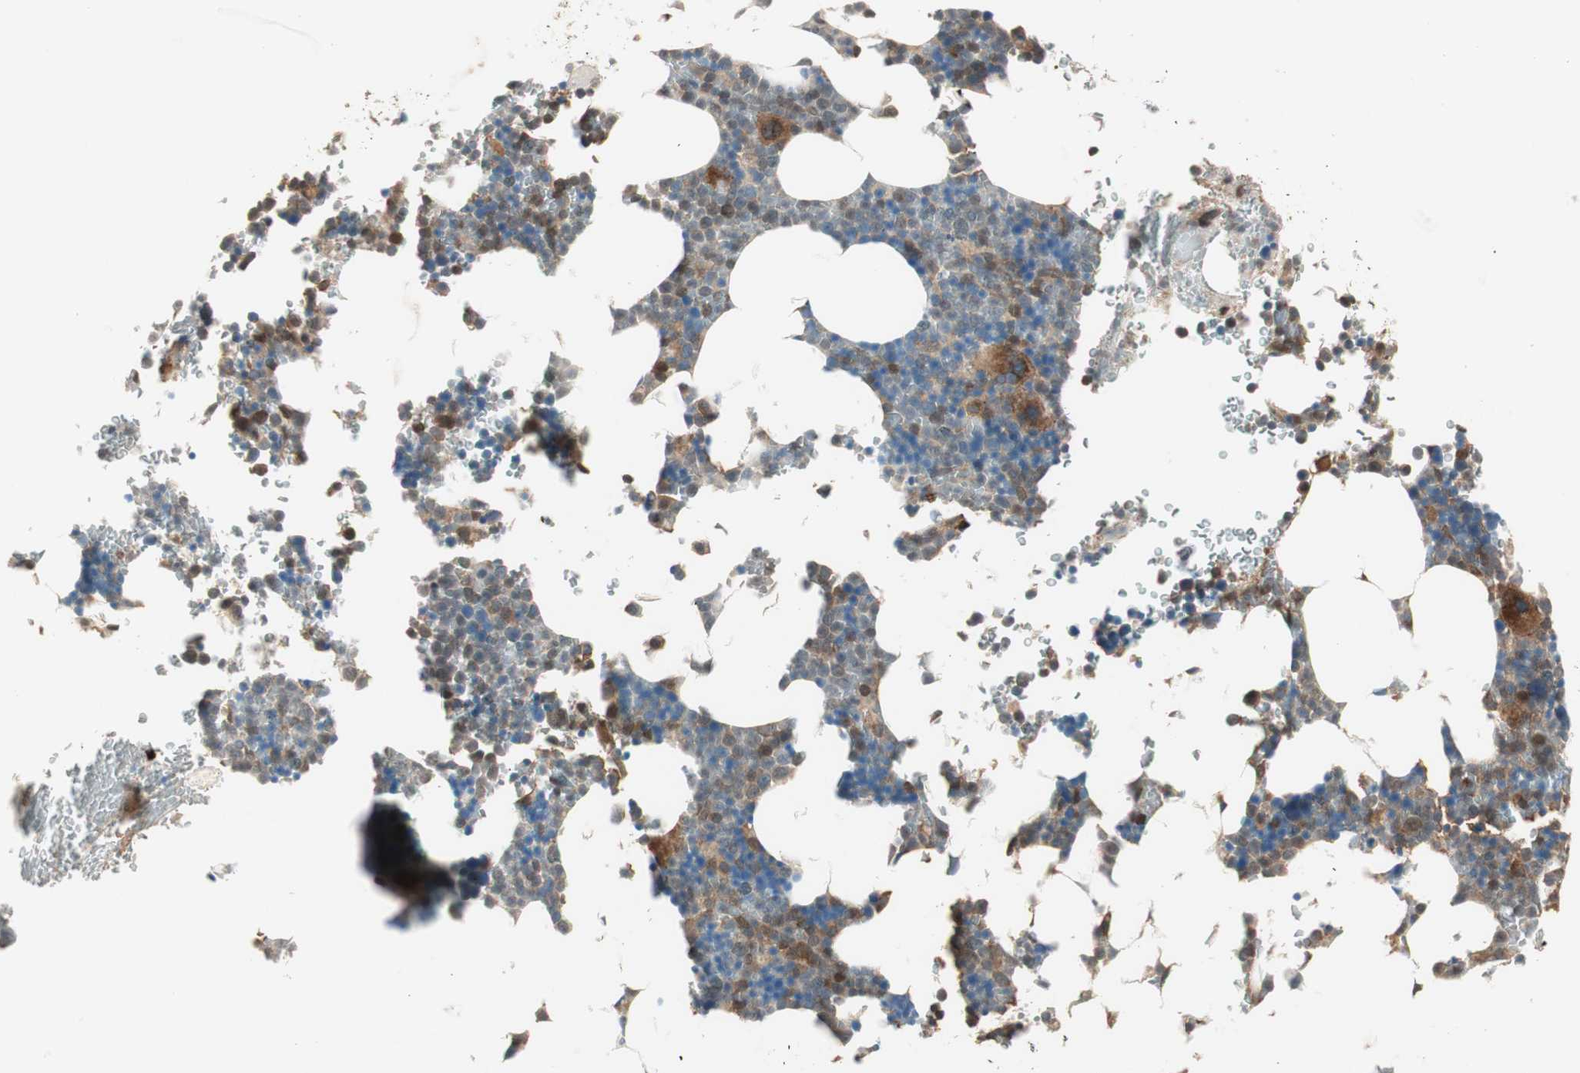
{"staining": {"intensity": "strong", "quantity": "25%-75%", "location": "cytoplasmic/membranous,nuclear"}, "tissue": "bone marrow", "cell_type": "Hematopoietic cells", "image_type": "normal", "snomed": [{"axis": "morphology", "description": "Normal tissue, NOS"}, {"axis": "topography", "description": "Bone marrow"}], "caption": "Strong cytoplasmic/membranous,nuclear staining for a protein is identified in approximately 25%-75% of hematopoietic cells of benign bone marrow using IHC.", "gene": "GALT", "patient": {"sex": "female", "age": 73}}